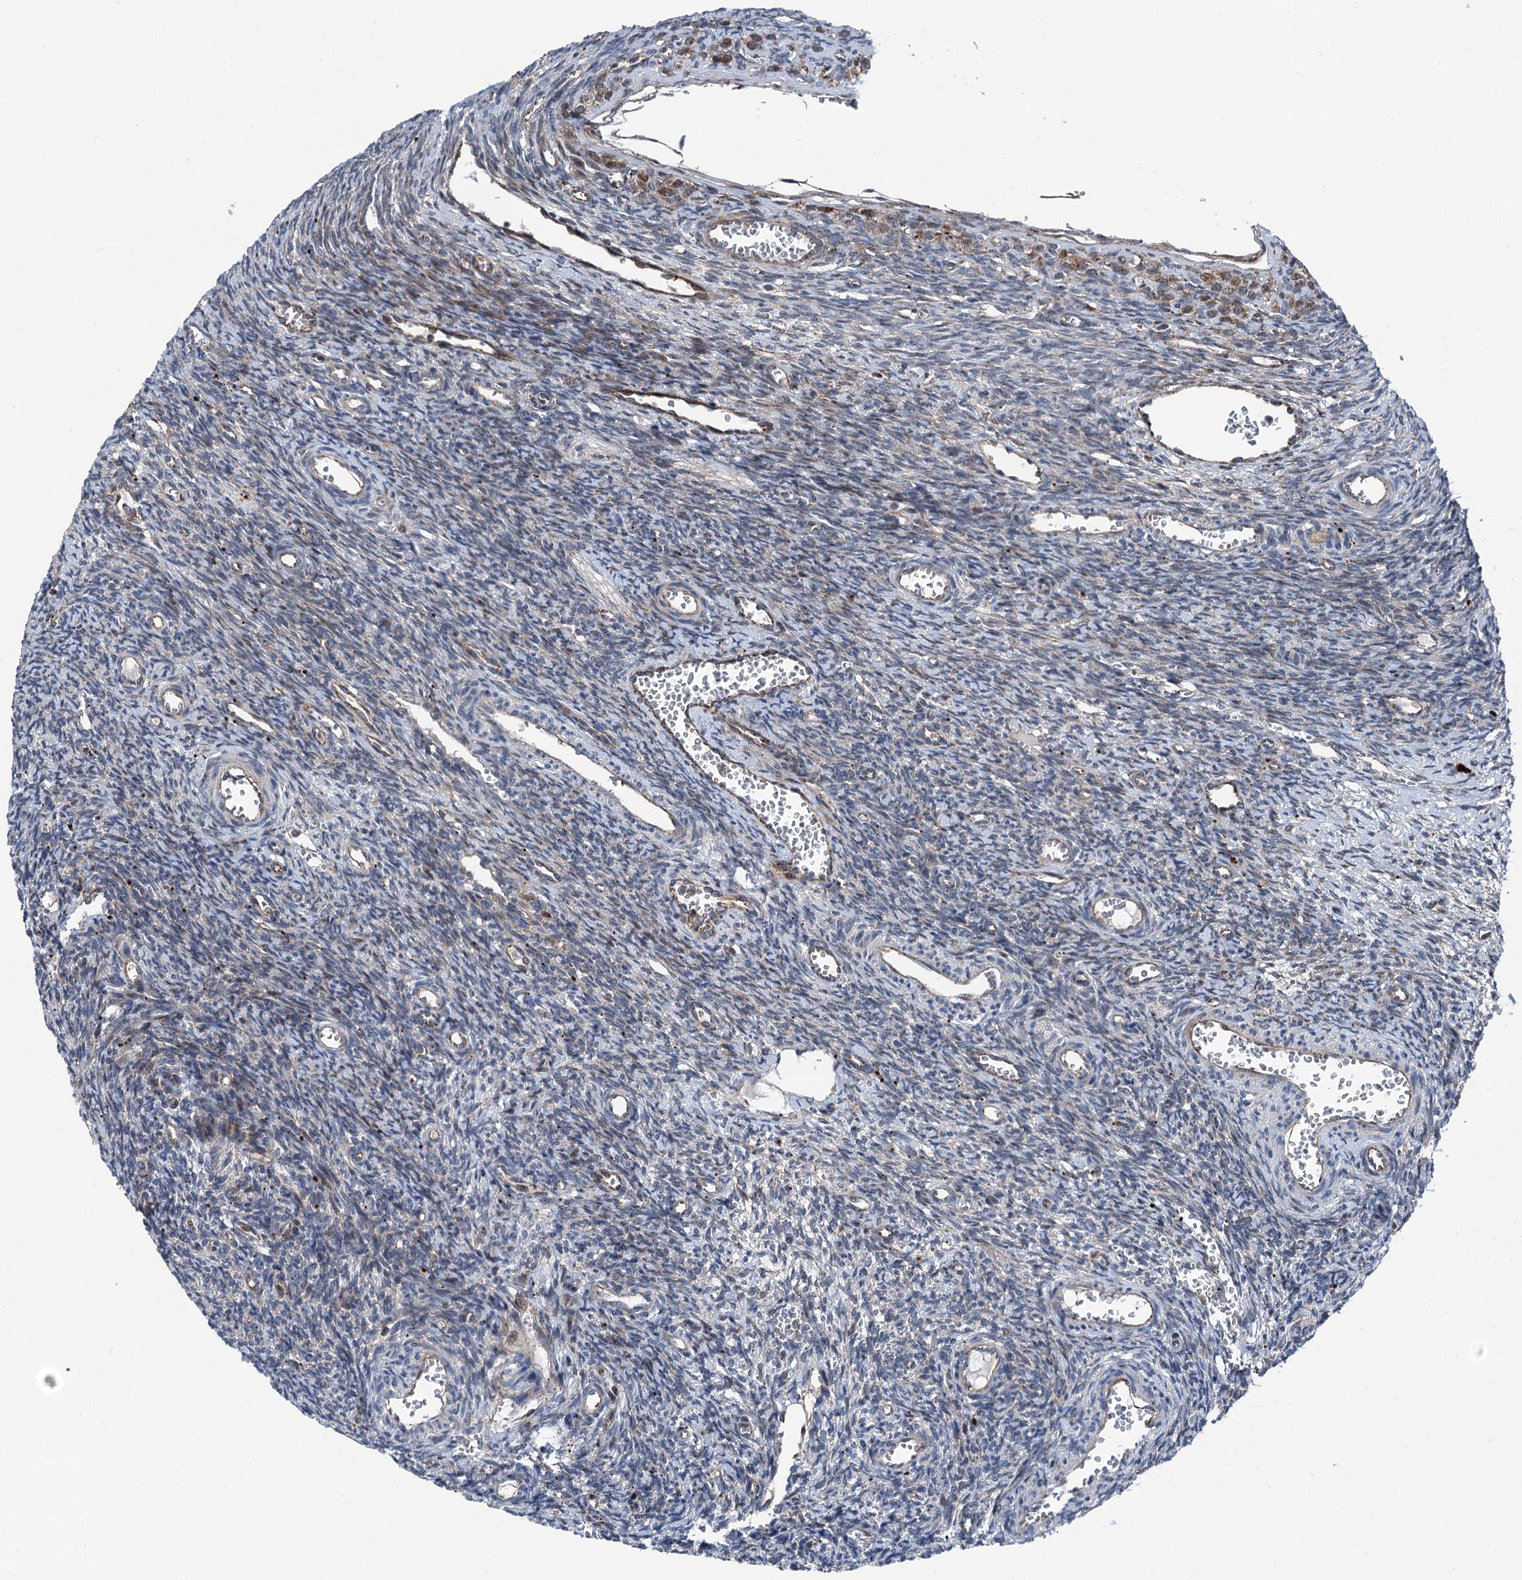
{"staining": {"intensity": "negative", "quantity": "none", "location": "none"}, "tissue": "ovary", "cell_type": "Ovarian stroma cells", "image_type": "normal", "snomed": [{"axis": "morphology", "description": "Normal tissue, NOS"}, {"axis": "topography", "description": "Ovary"}], "caption": "This is an IHC image of normal human ovary. There is no positivity in ovarian stroma cells.", "gene": "POLR1D", "patient": {"sex": "female", "age": 39}}